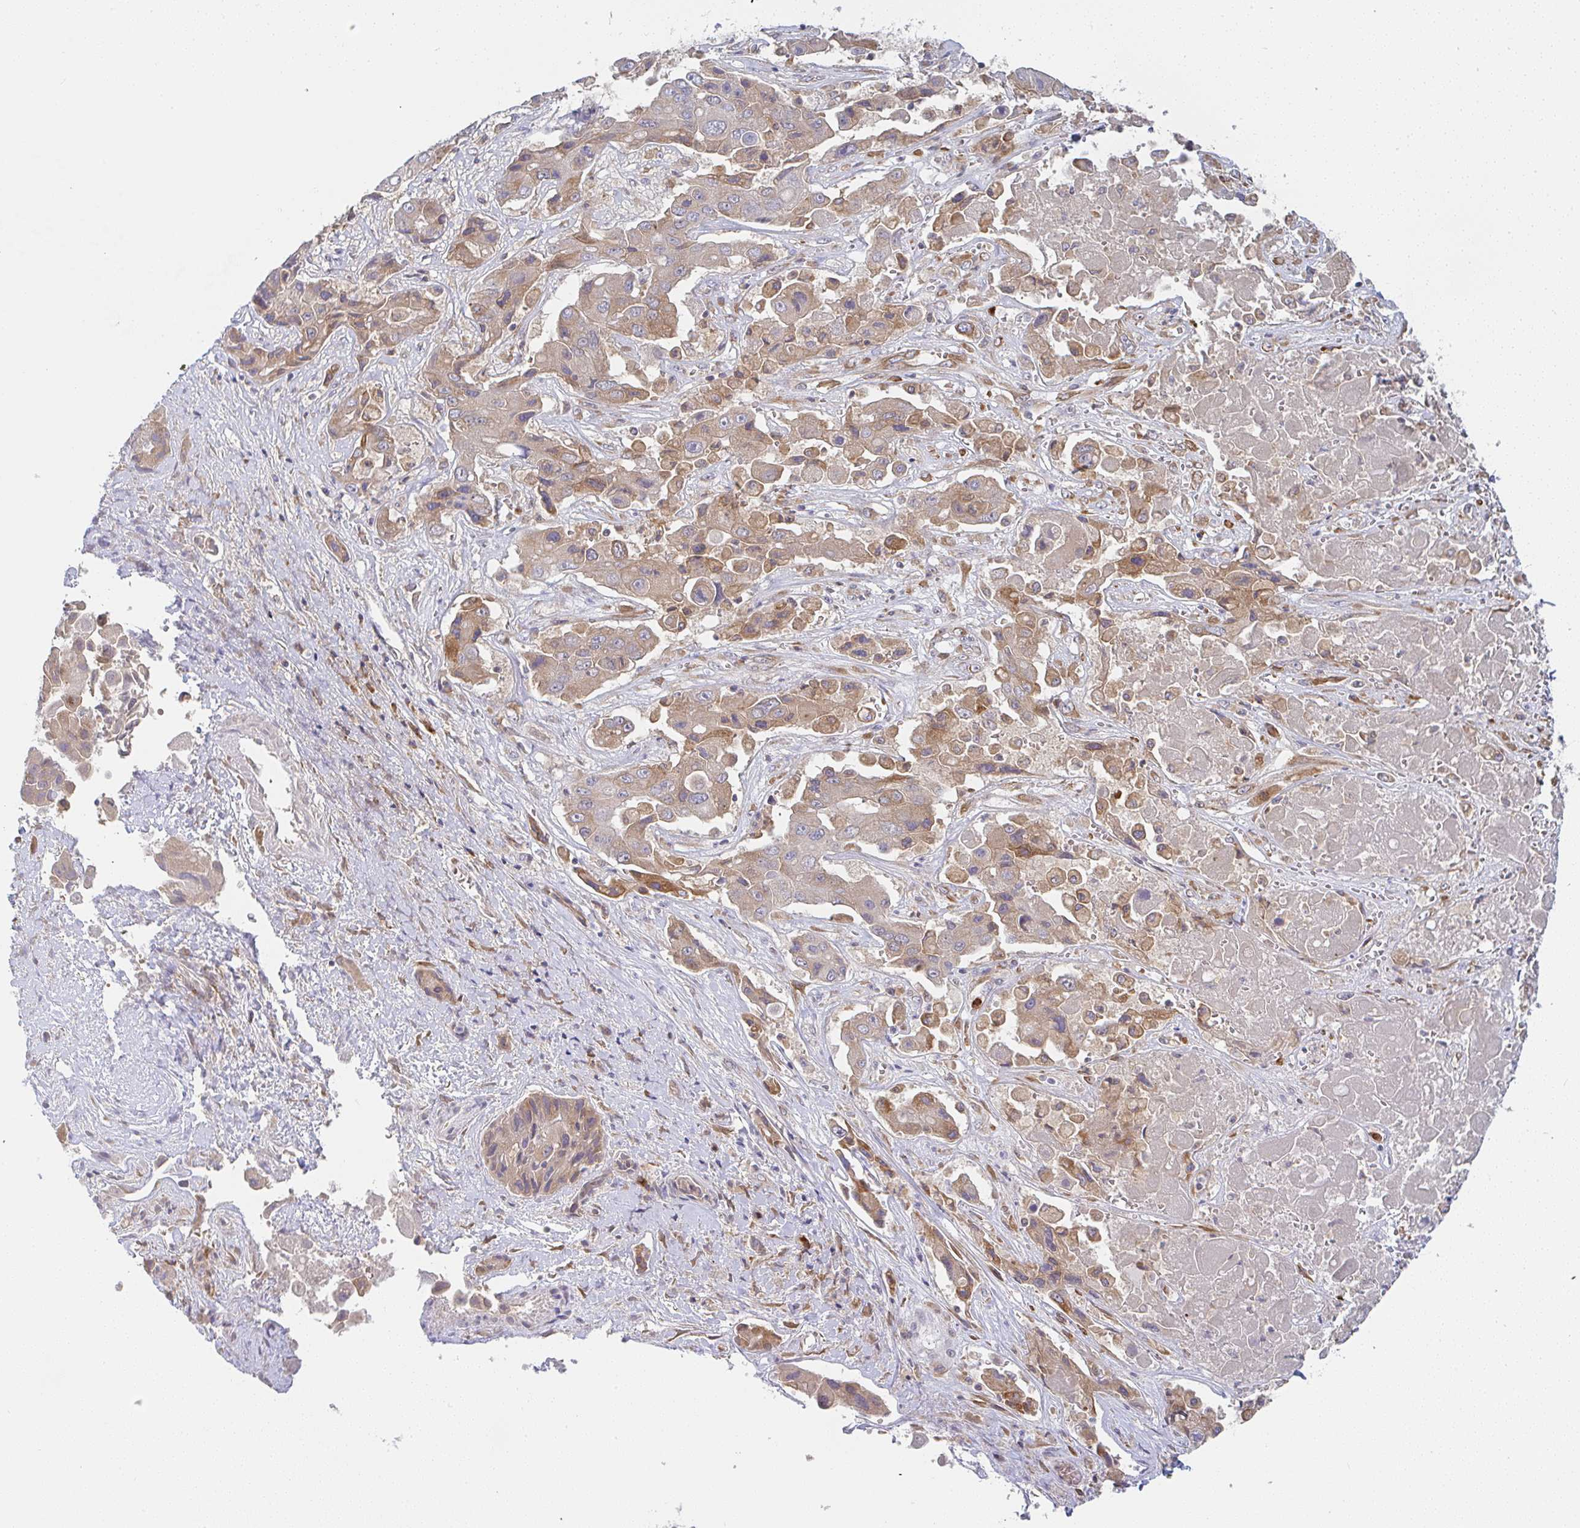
{"staining": {"intensity": "moderate", "quantity": "25%-75%", "location": "cytoplasmic/membranous"}, "tissue": "liver cancer", "cell_type": "Tumor cells", "image_type": "cancer", "snomed": [{"axis": "morphology", "description": "Cholangiocarcinoma"}, {"axis": "topography", "description": "Liver"}], "caption": "Immunohistochemical staining of cholangiocarcinoma (liver) demonstrates medium levels of moderate cytoplasmic/membranous protein positivity in about 25%-75% of tumor cells.", "gene": "DERL2", "patient": {"sex": "male", "age": 67}}